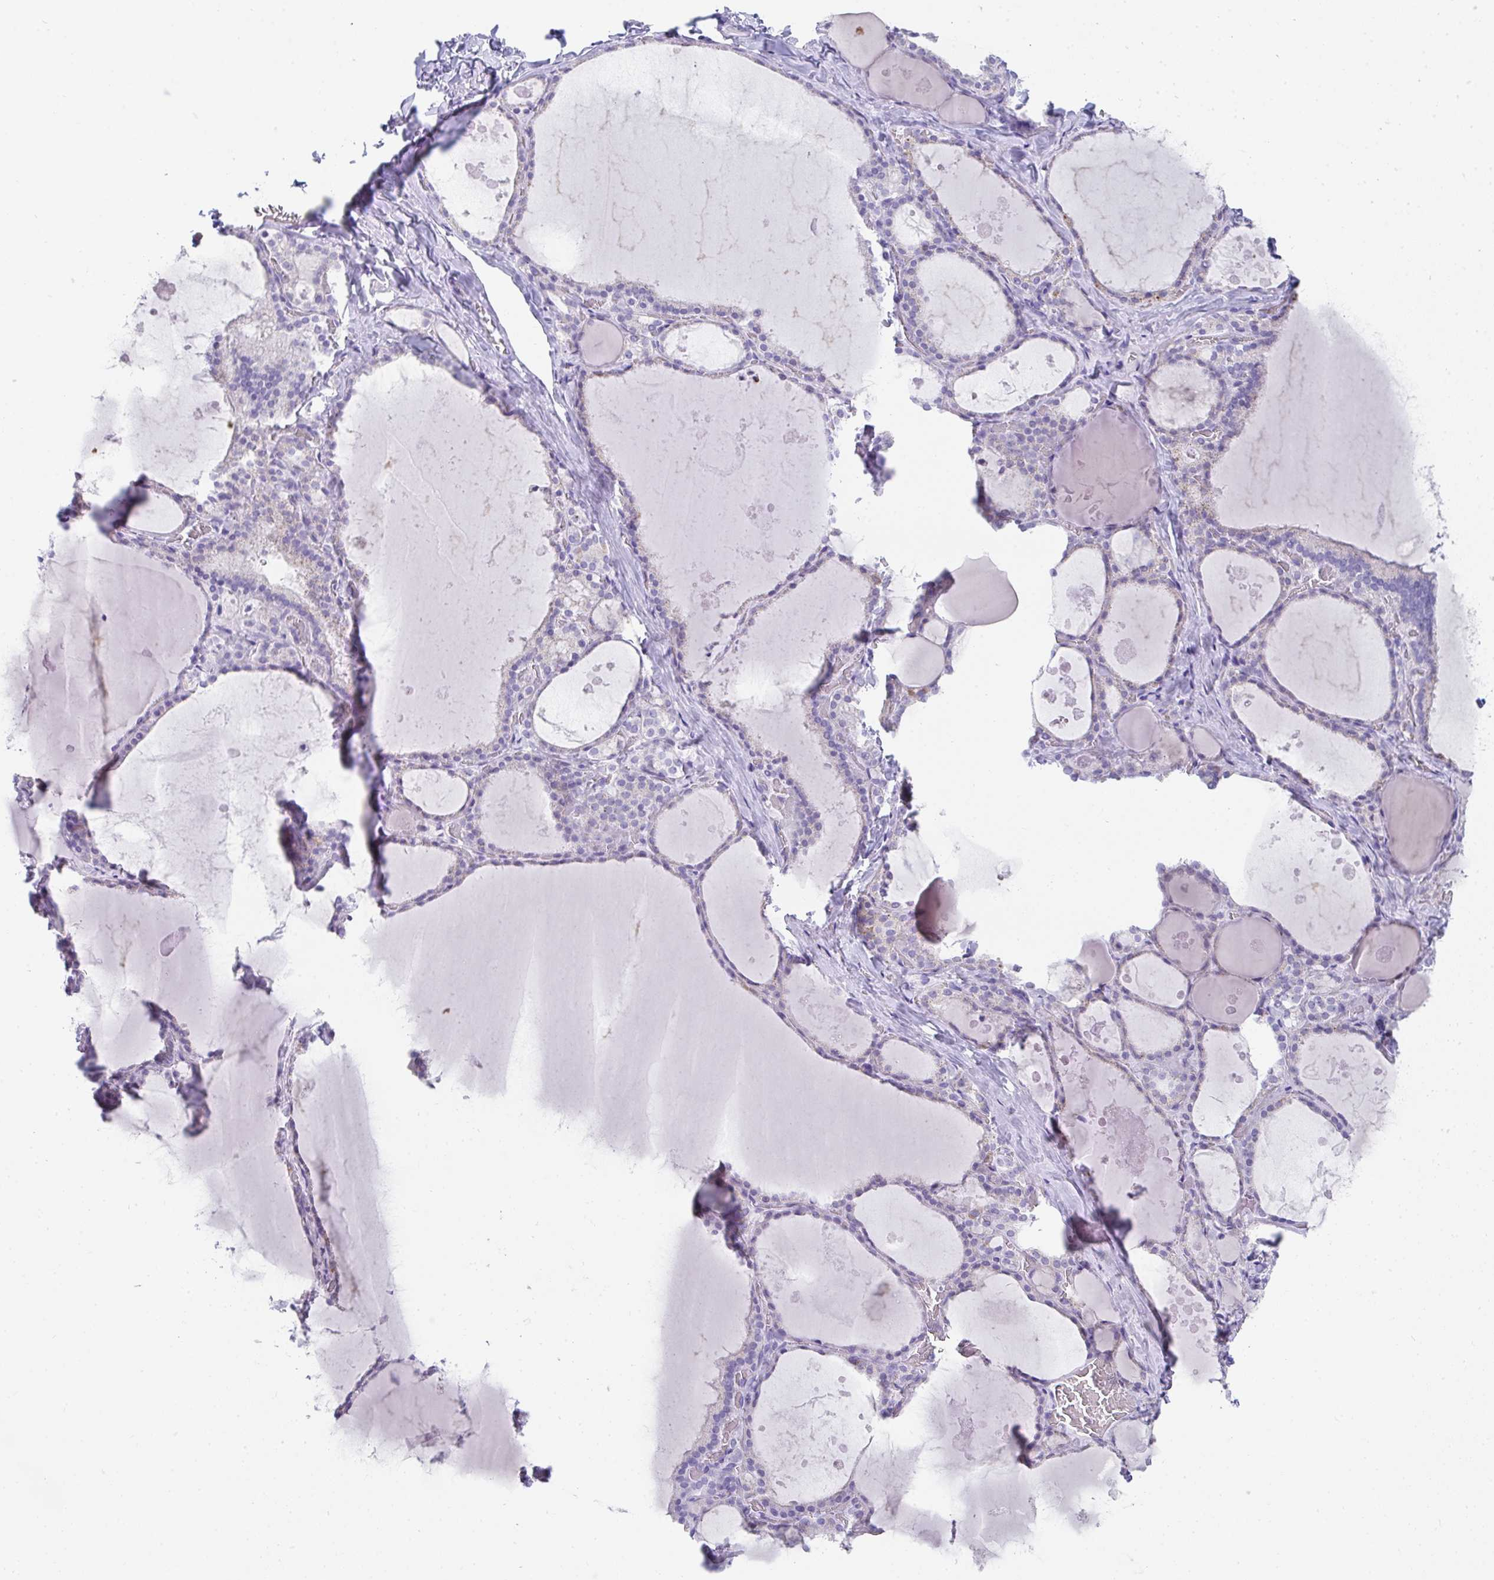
{"staining": {"intensity": "negative", "quantity": "none", "location": "none"}, "tissue": "thyroid gland", "cell_type": "Glandular cells", "image_type": "normal", "snomed": [{"axis": "morphology", "description": "Normal tissue, NOS"}, {"axis": "topography", "description": "Thyroid gland"}], "caption": "A high-resolution photomicrograph shows immunohistochemistry (IHC) staining of unremarkable thyroid gland, which demonstrates no significant staining in glandular cells.", "gene": "RLF", "patient": {"sex": "male", "age": 56}}